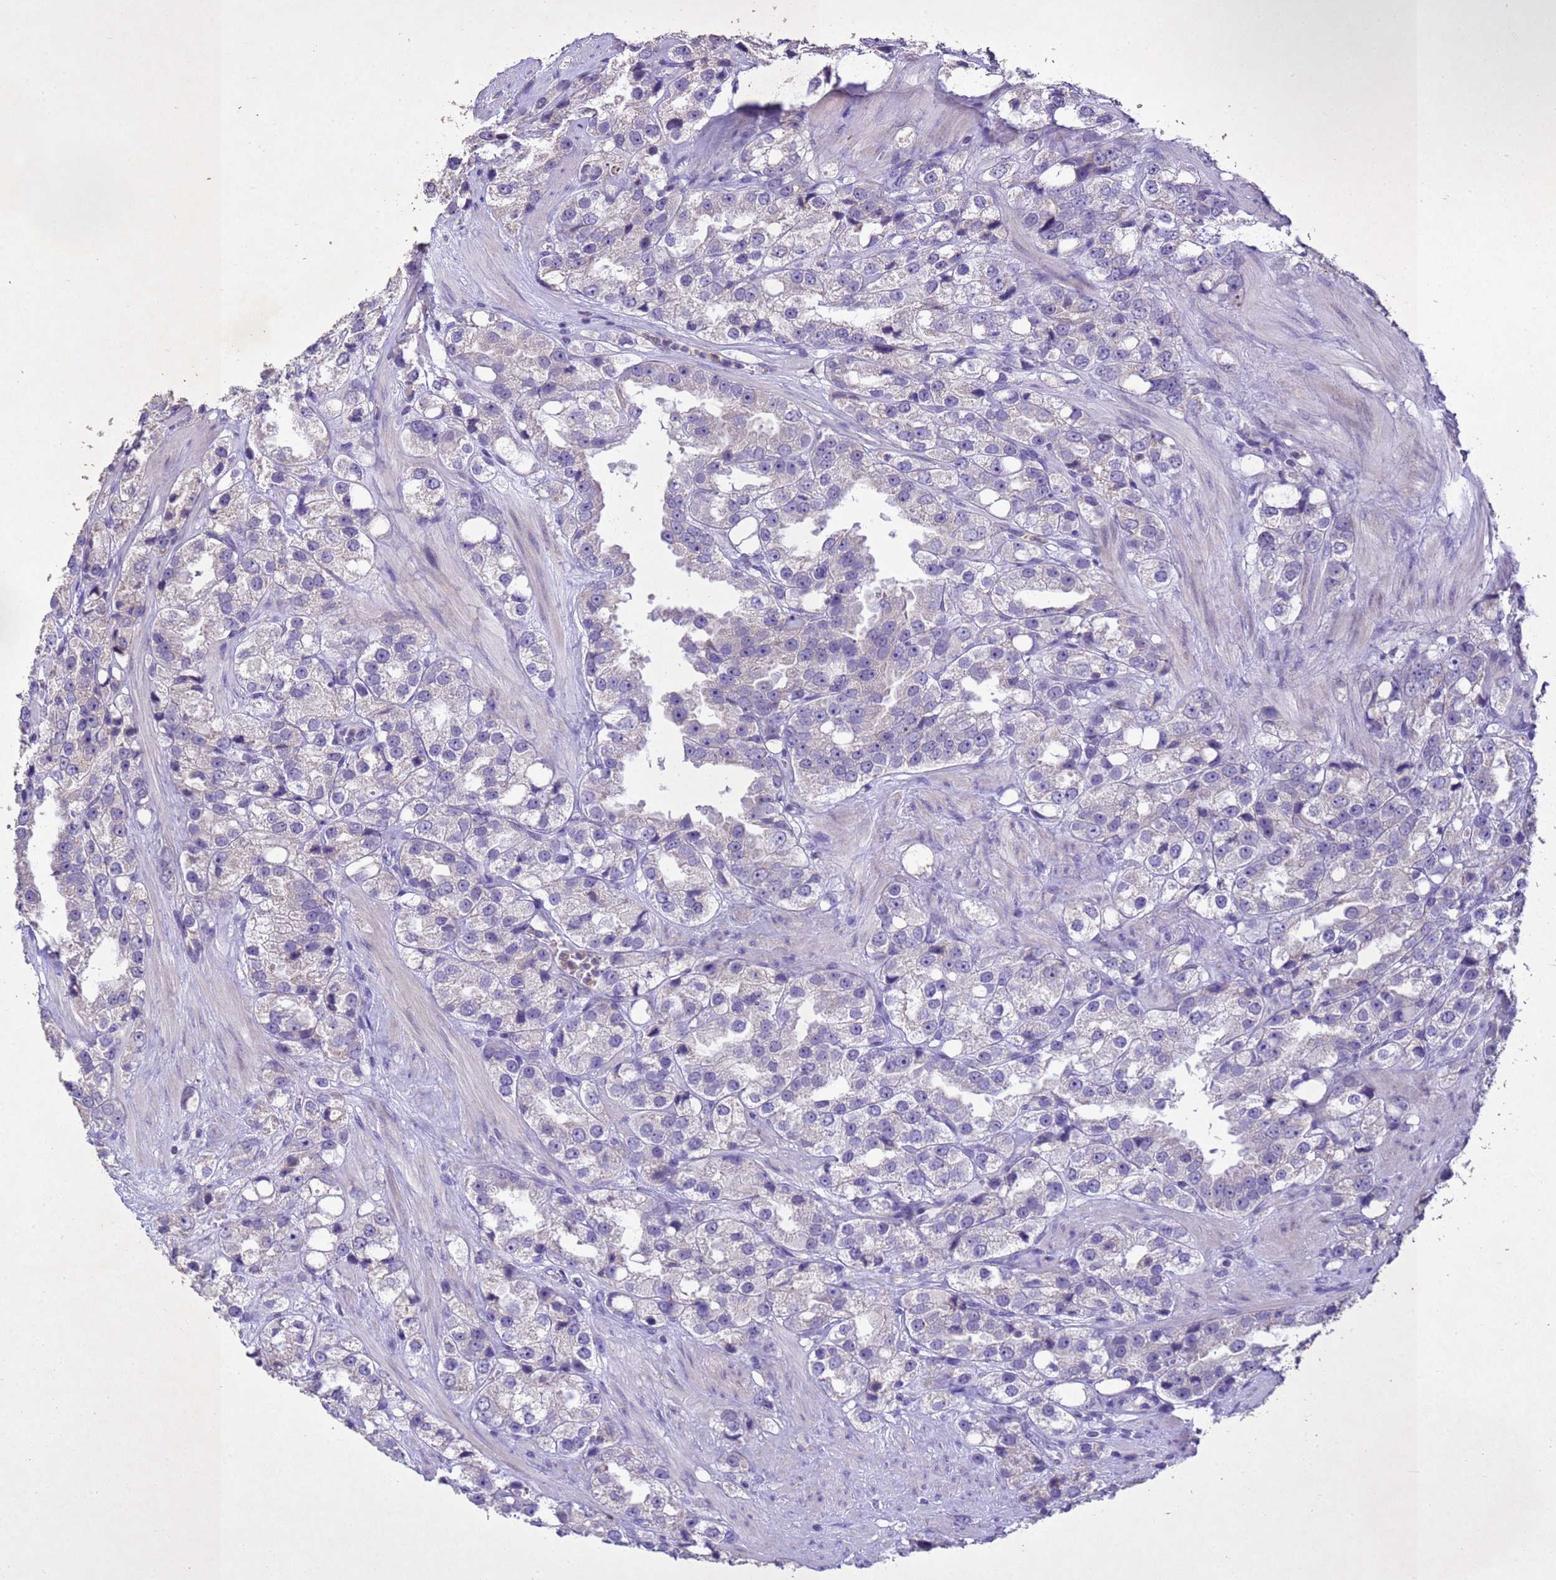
{"staining": {"intensity": "negative", "quantity": "none", "location": "none"}, "tissue": "prostate cancer", "cell_type": "Tumor cells", "image_type": "cancer", "snomed": [{"axis": "morphology", "description": "Adenocarcinoma, NOS"}, {"axis": "topography", "description": "Prostate"}], "caption": "Immunohistochemistry (IHC) of prostate adenocarcinoma reveals no staining in tumor cells. The staining is performed using DAB (3,3'-diaminobenzidine) brown chromogen with nuclei counter-stained in using hematoxylin.", "gene": "NLRP11", "patient": {"sex": "male", "age": 79}}